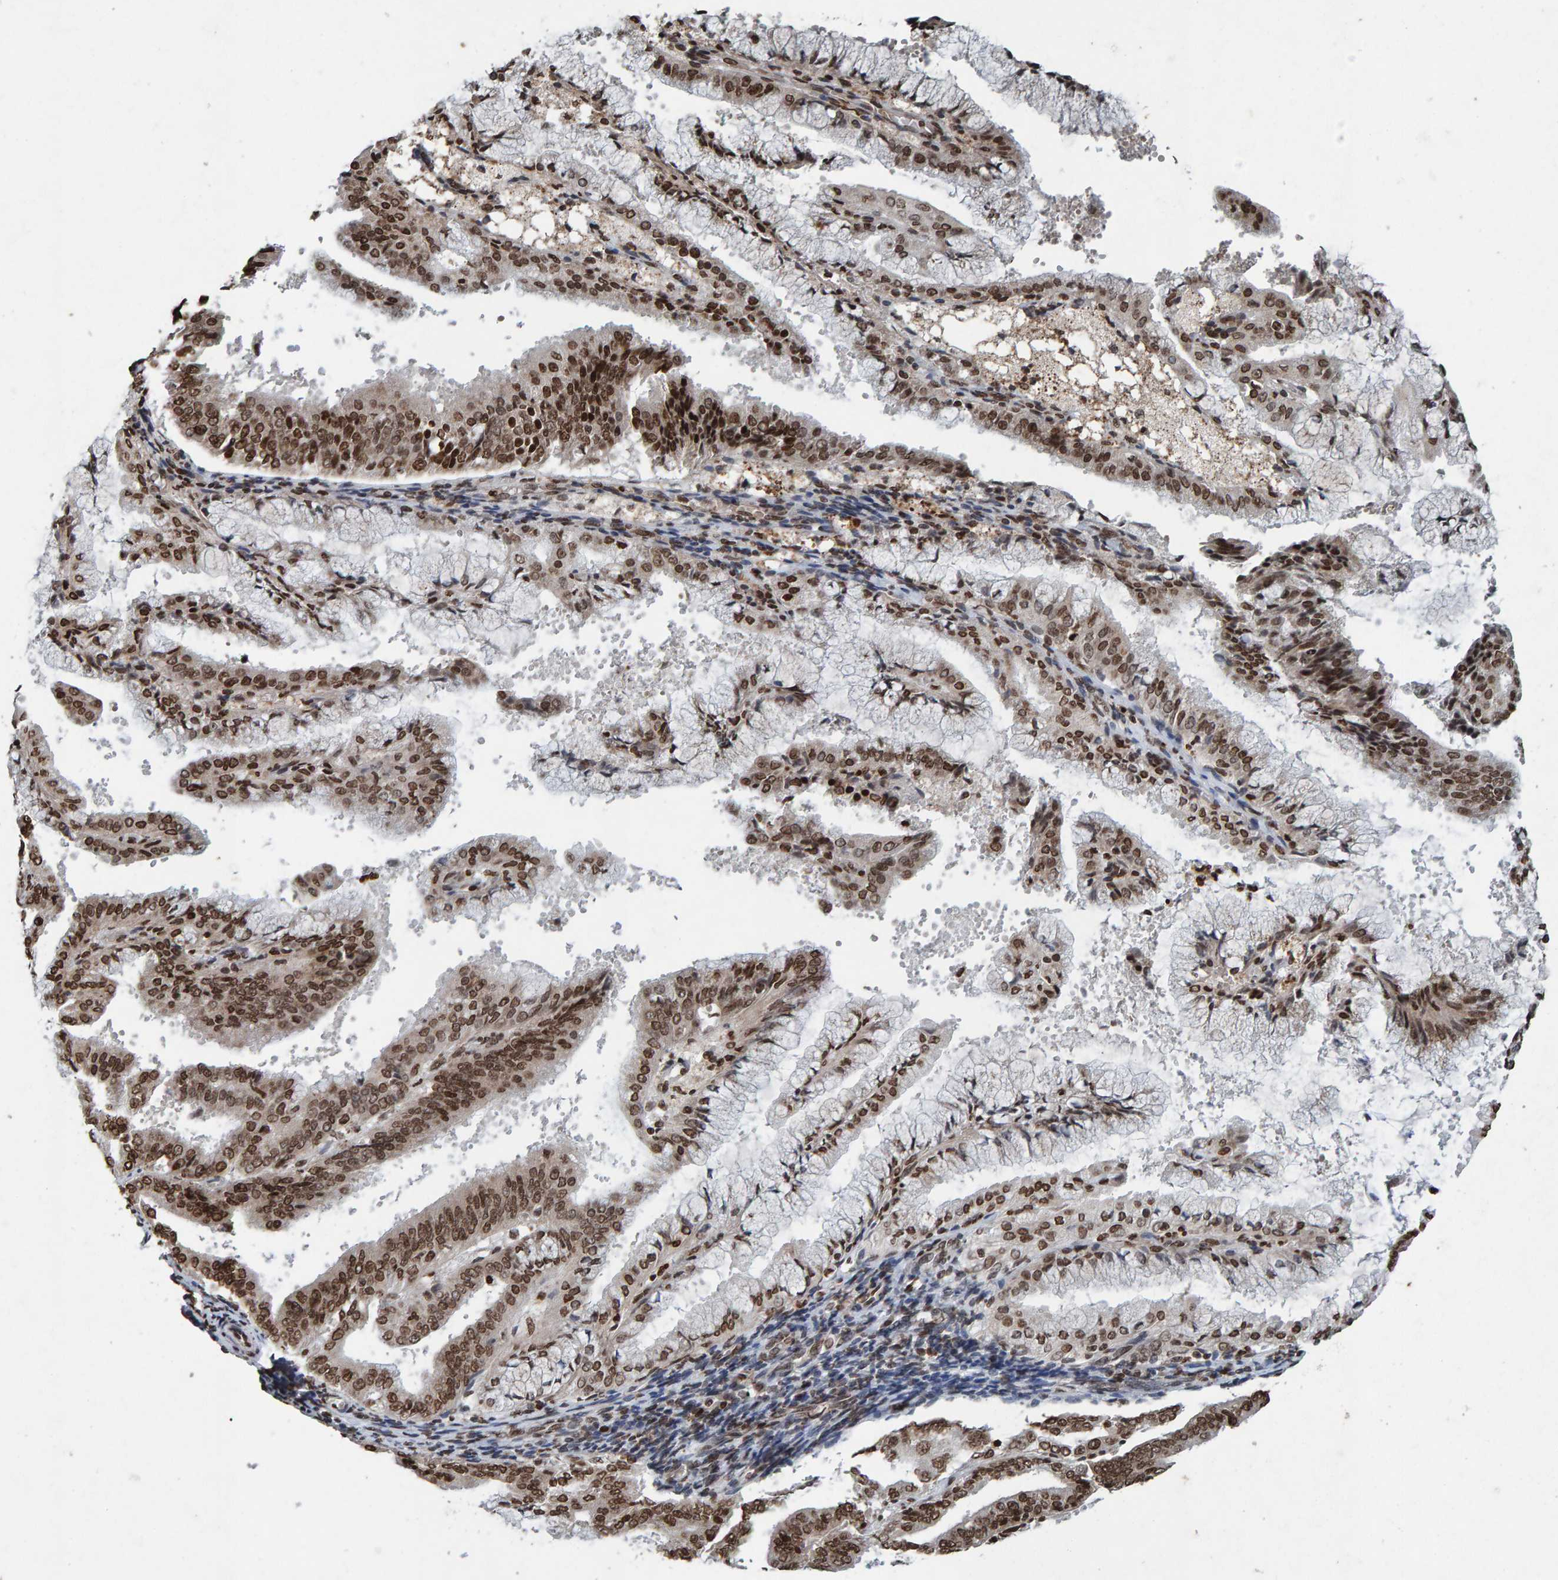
{"staining": {"intensity": "strong", "quantity": ">75%", "location": "nuclear"}, "tissue": "endometrial cancer", "cell_type": "Tumor cells", "image_type": "cancer", "snomed": [{"axis": "morphology", "description": "Adenocarcinoma, NOS"}, {"axis": "topography", "description": "Endometrium"}], "caption": "The photomicrograph demonstrates staining of adenocarcinoma (endometrial), revealing strong nuclear protein positivity (brown color) within tumor cells. The protein is shown in brown color, while the nuclei are stained blue.", "gene": "H2AZ1", "patient": {"sex": "female", "age": 63}}